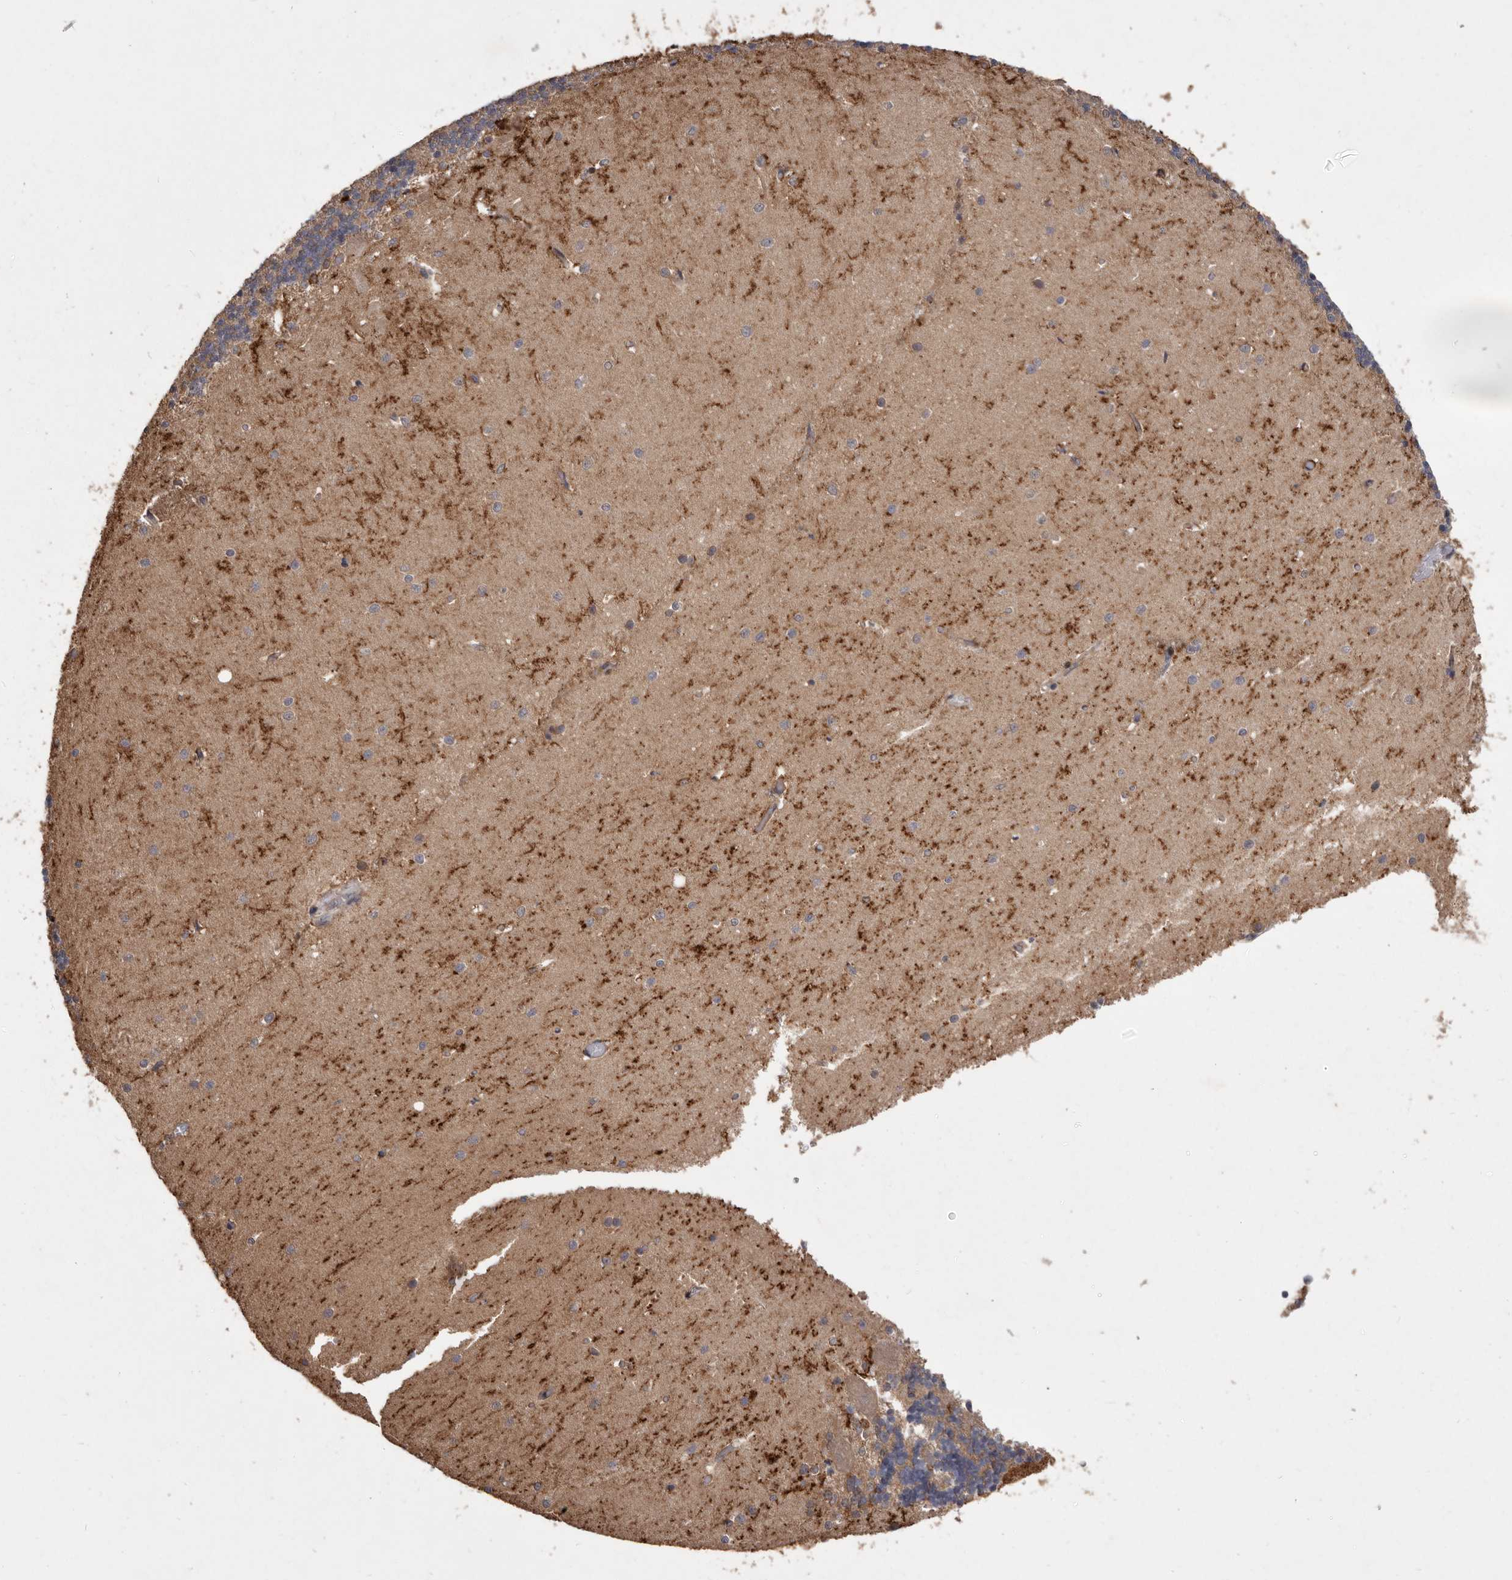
{"staining": {"intensity": "moderate", "quantity": "25%-75%", "location": "cytoplasmic/membranous"}, "tissue": "cerebellum", "cell_type": "Cells in granular layer", "image_type": "normal", "snomed": [{"axis": "morphology", "description": "Normal tissue, NOS"}, {"axis": "topography", "description": "Cerebellum"}], "caption": "Immunohistochemistry of unremarkable cerebellum exhibits medium levels of moderate cytoplasmic/membranous staining in about 25%-75% of cells in granular layer.", "gene": "FLAD1", "patient": {"sex": "male", "age": 37}}